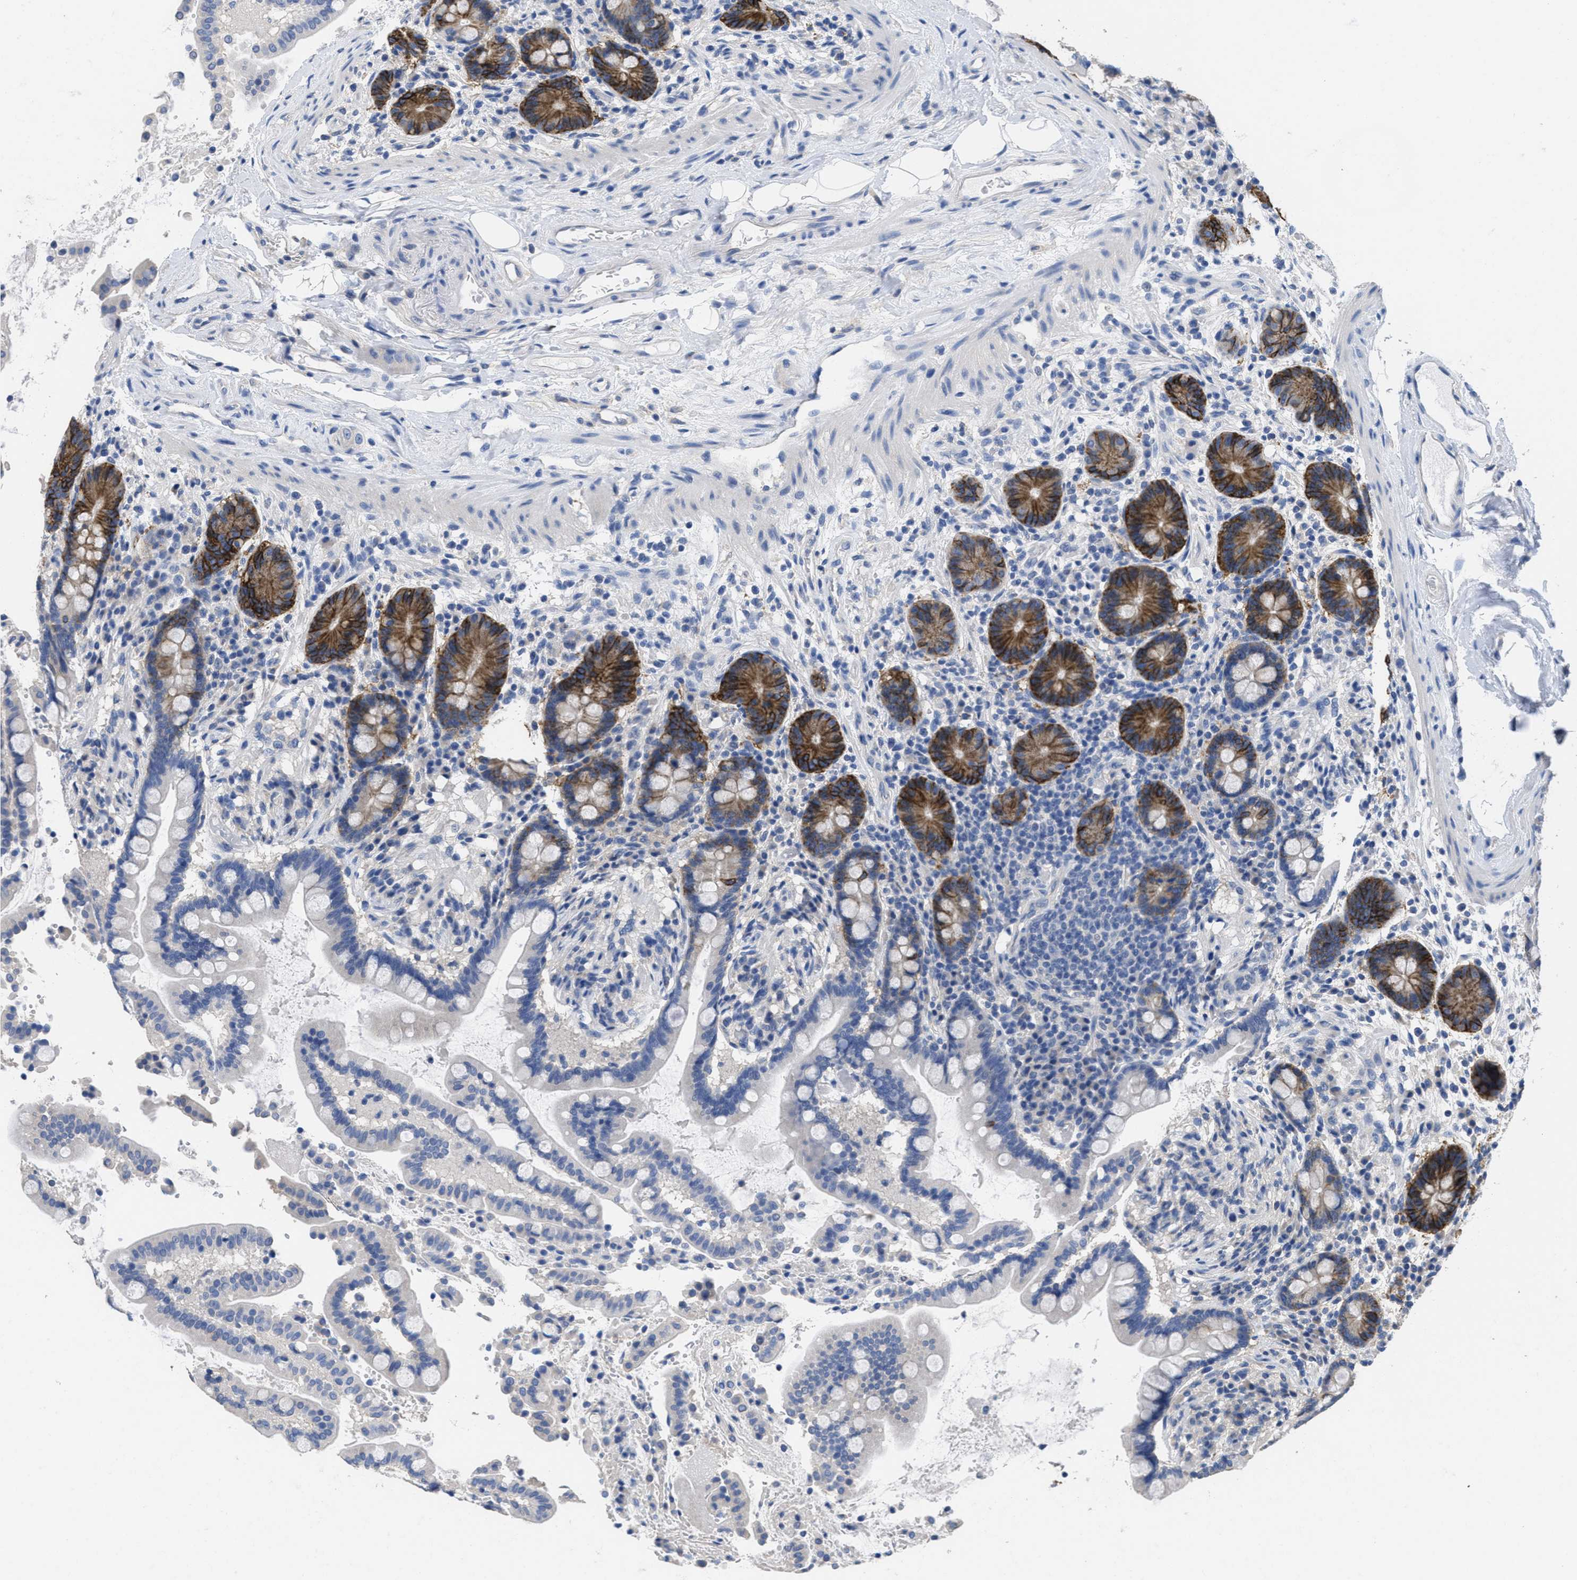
{"staining": {"intensity": "negative", "quantity": "none", "location": "none"}, "tissue": "colon", "cell_type": "Endothelial cells", "image_type": "normal", "snomed": [{"axis": "morphology", "description": "Normal tissue, NOS"}, {"axis": "topography", "description": "Colon"}], "caption": "Immunohistochemical staining of unremarkable human colon reveals no significant expression in endothelial cells.", "gene": "CA9", "patient": {"sex": "male", "age": 73}}